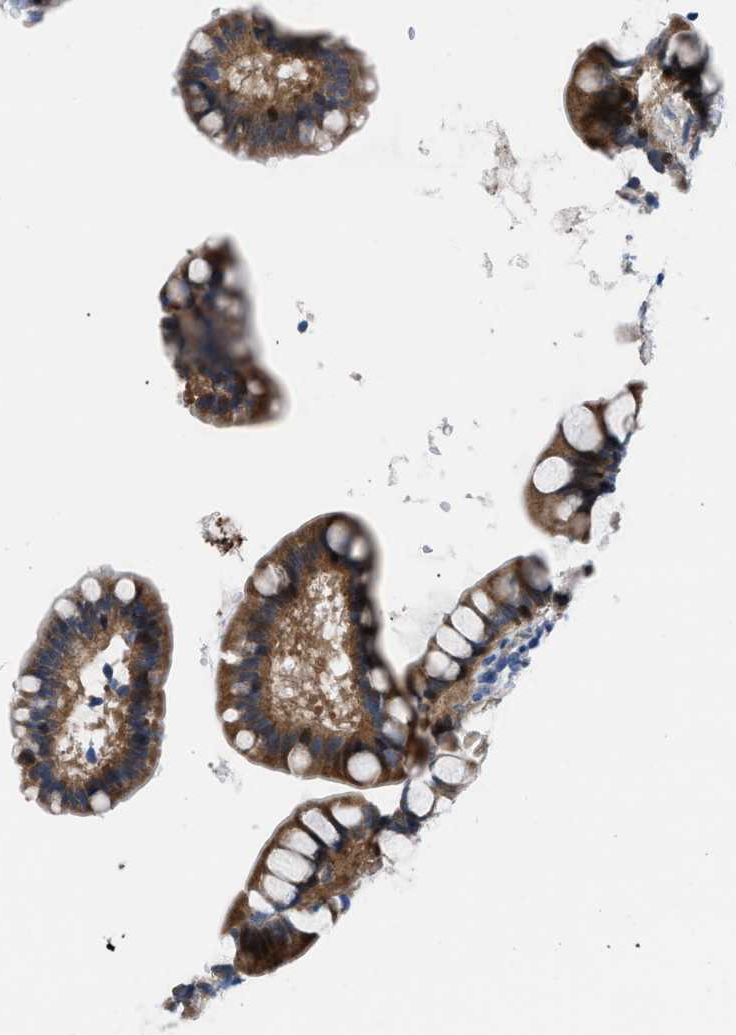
{"staining": {"intensity": "strong", "quantity": ">75%", "location": "cytoplasmic/membranous"}, "tissue": "small intestine", "cell_type": "Glandular cells", "image_type": "normal", "snomed": [{"axis": "morphology", "description": "Normal tissue, NOS"}, {"axis": "topography", "description": "Small intestine"}], "caption": "A micrograph of human small intestine stained for a protein exhibits strong cytoplasmic/membranous brown staining in glandular cells.", "gene": "UAP1", "patient": {"sex": "female", "age": 84}}